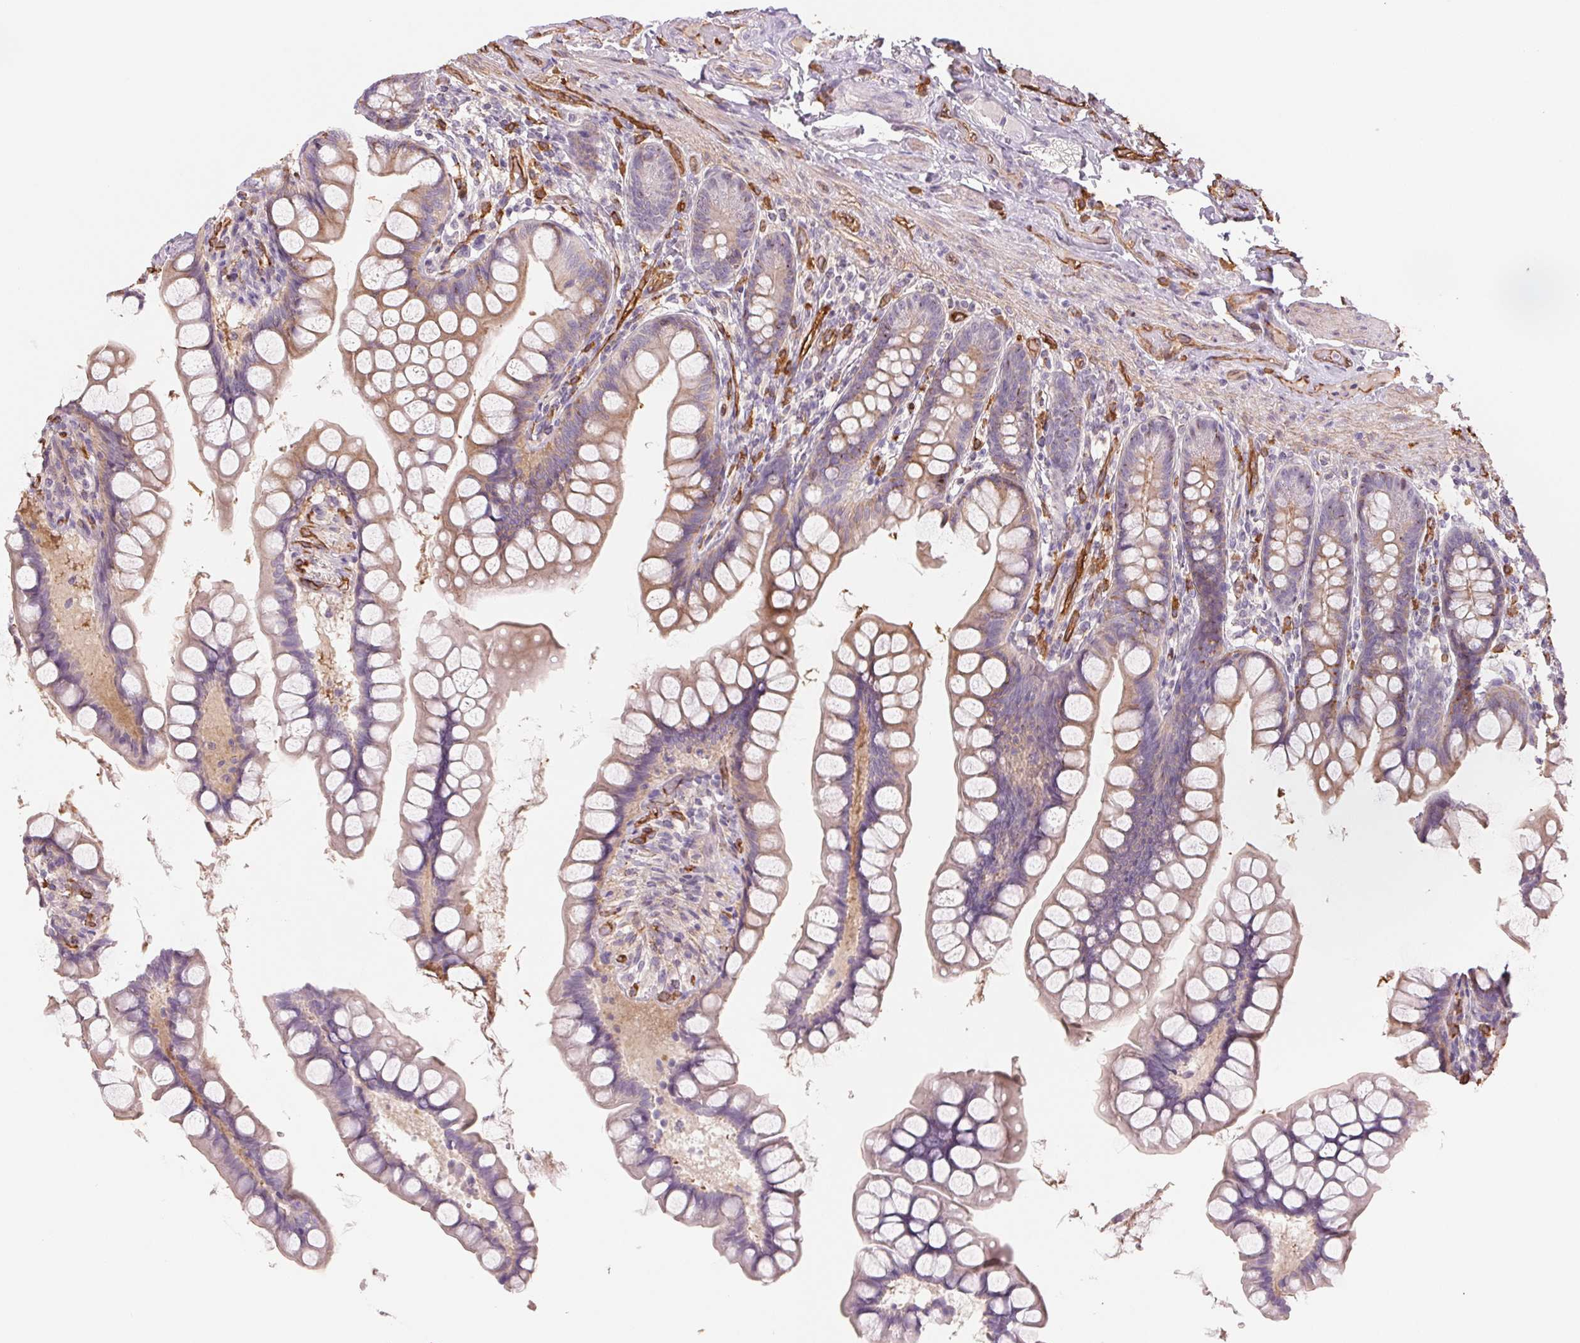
{"staining": {"intensity": "weak", "quantity": "25%-75%", "location": "cytoplasmic/membranous"}, "tissue": "small intestine", "cell_type": "Glandular cells", "image_type": "normal", "snomed": [{"axis": "morphology", "description": "Normal tissue, NOS"}, {"axis": "topography", "description": "Small intestine"}], "caption": "This histopathology image displays immunohistochemistry staining of unremarkable small intestine, with low weak cytoplasmic/membranous positivity in approximately 25%-75% of glandular cells.", "gene": "ANKRD13B", "patient": {"sex": "male", "age": 70}}